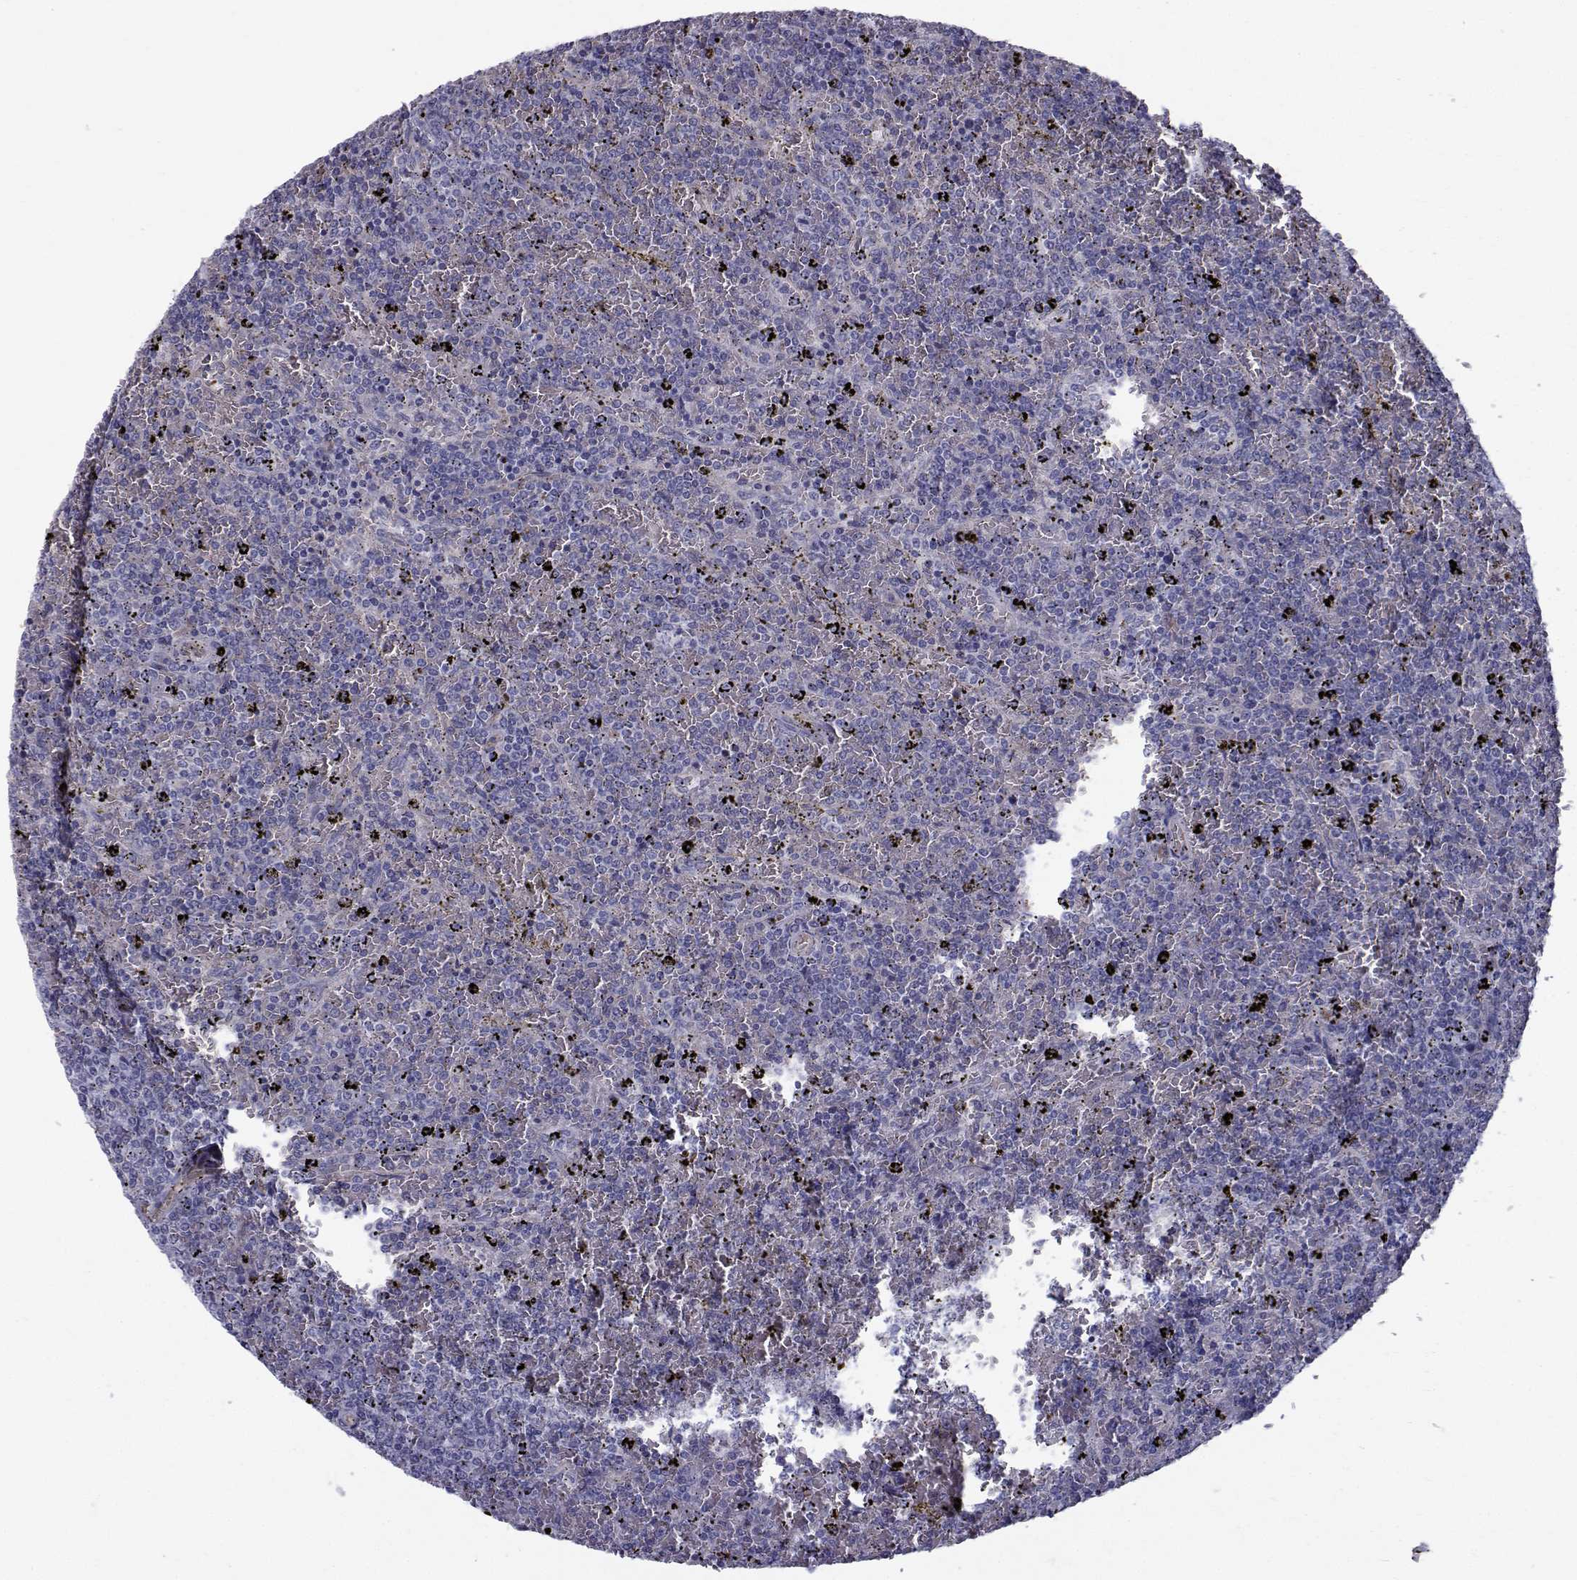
{"staining": {"intensity": "negative", "quantity": "none", "location": "none"}, "tissue": "lymphoma", "cell_type": "Tumor cells", "image_type": "cancer", "snomed": [{"axis": "morphology", "description": "Malignant lymphoma, non-Hodgkin's type, Low grade"}, {"axis": "topography", "description": "Spleen"}], "caption": "High power microscopy image of an immunohistochemistry (IHC) photomicrograph of low-grade malignant lymphoma, non-Hodgkin's type, revealing no significant staining in tumor cells. Nuclei are stained in blue.", "gene": "QPCT", "patient": {"sex": "female", "age": 77}}